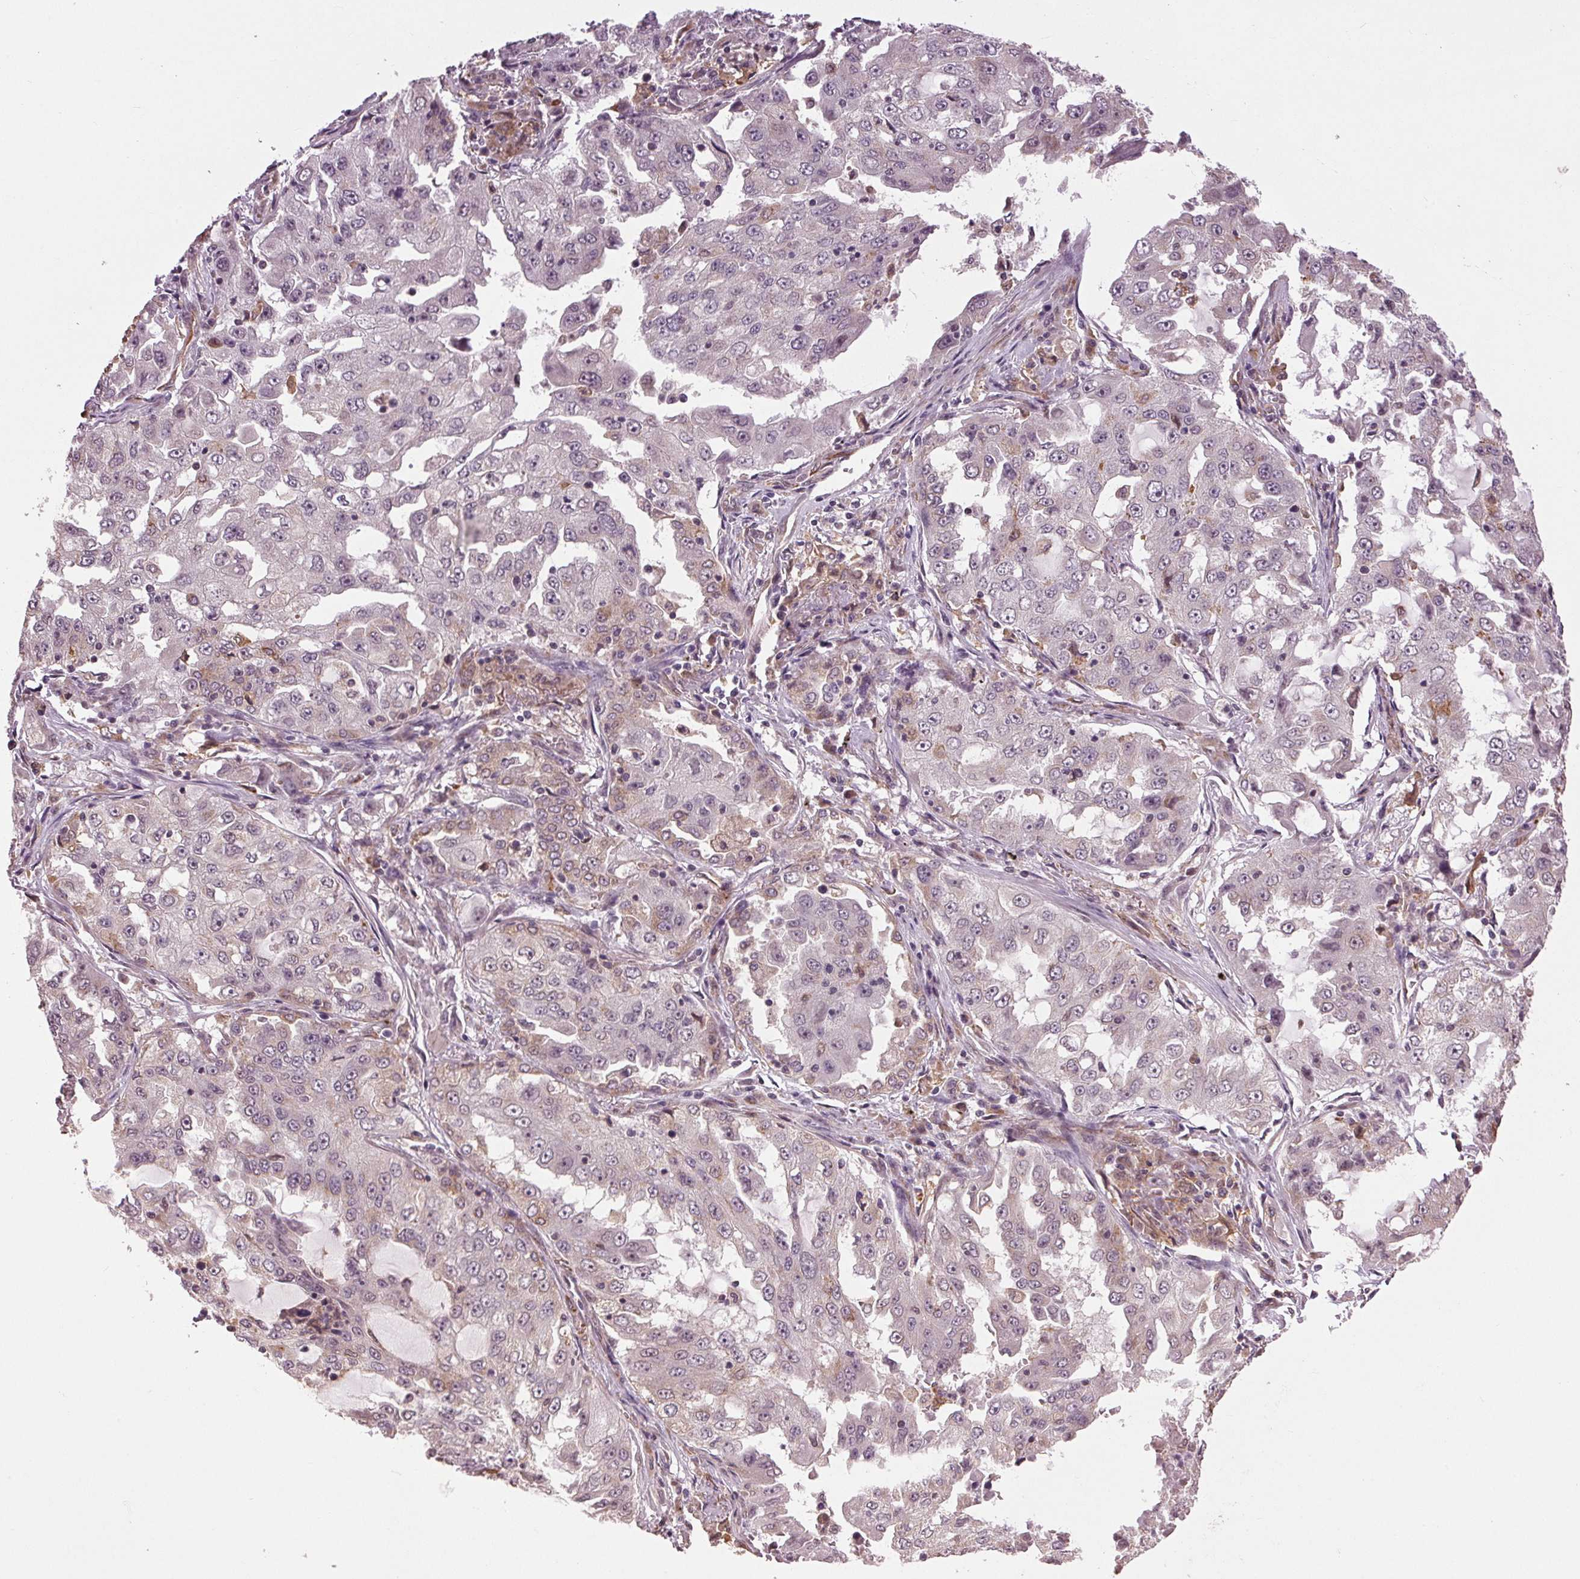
{"staining": {"intensity": "negative", "quantity": "none", "location": "none"}, "tissue": "lung cancer", "cell_type": "Tumor cells", "image_type": "cancer", "snomed": [{"axis": "morphology", "description": "Adenocarcinoma, NOS"}, {"axis": "topography", "description": "Lung"}], "caption": "Tumor cells are negative for brown protein staining in lung cancer.", "gene": "BSDC1", "patient": {"sex": "female", "age": 61}}